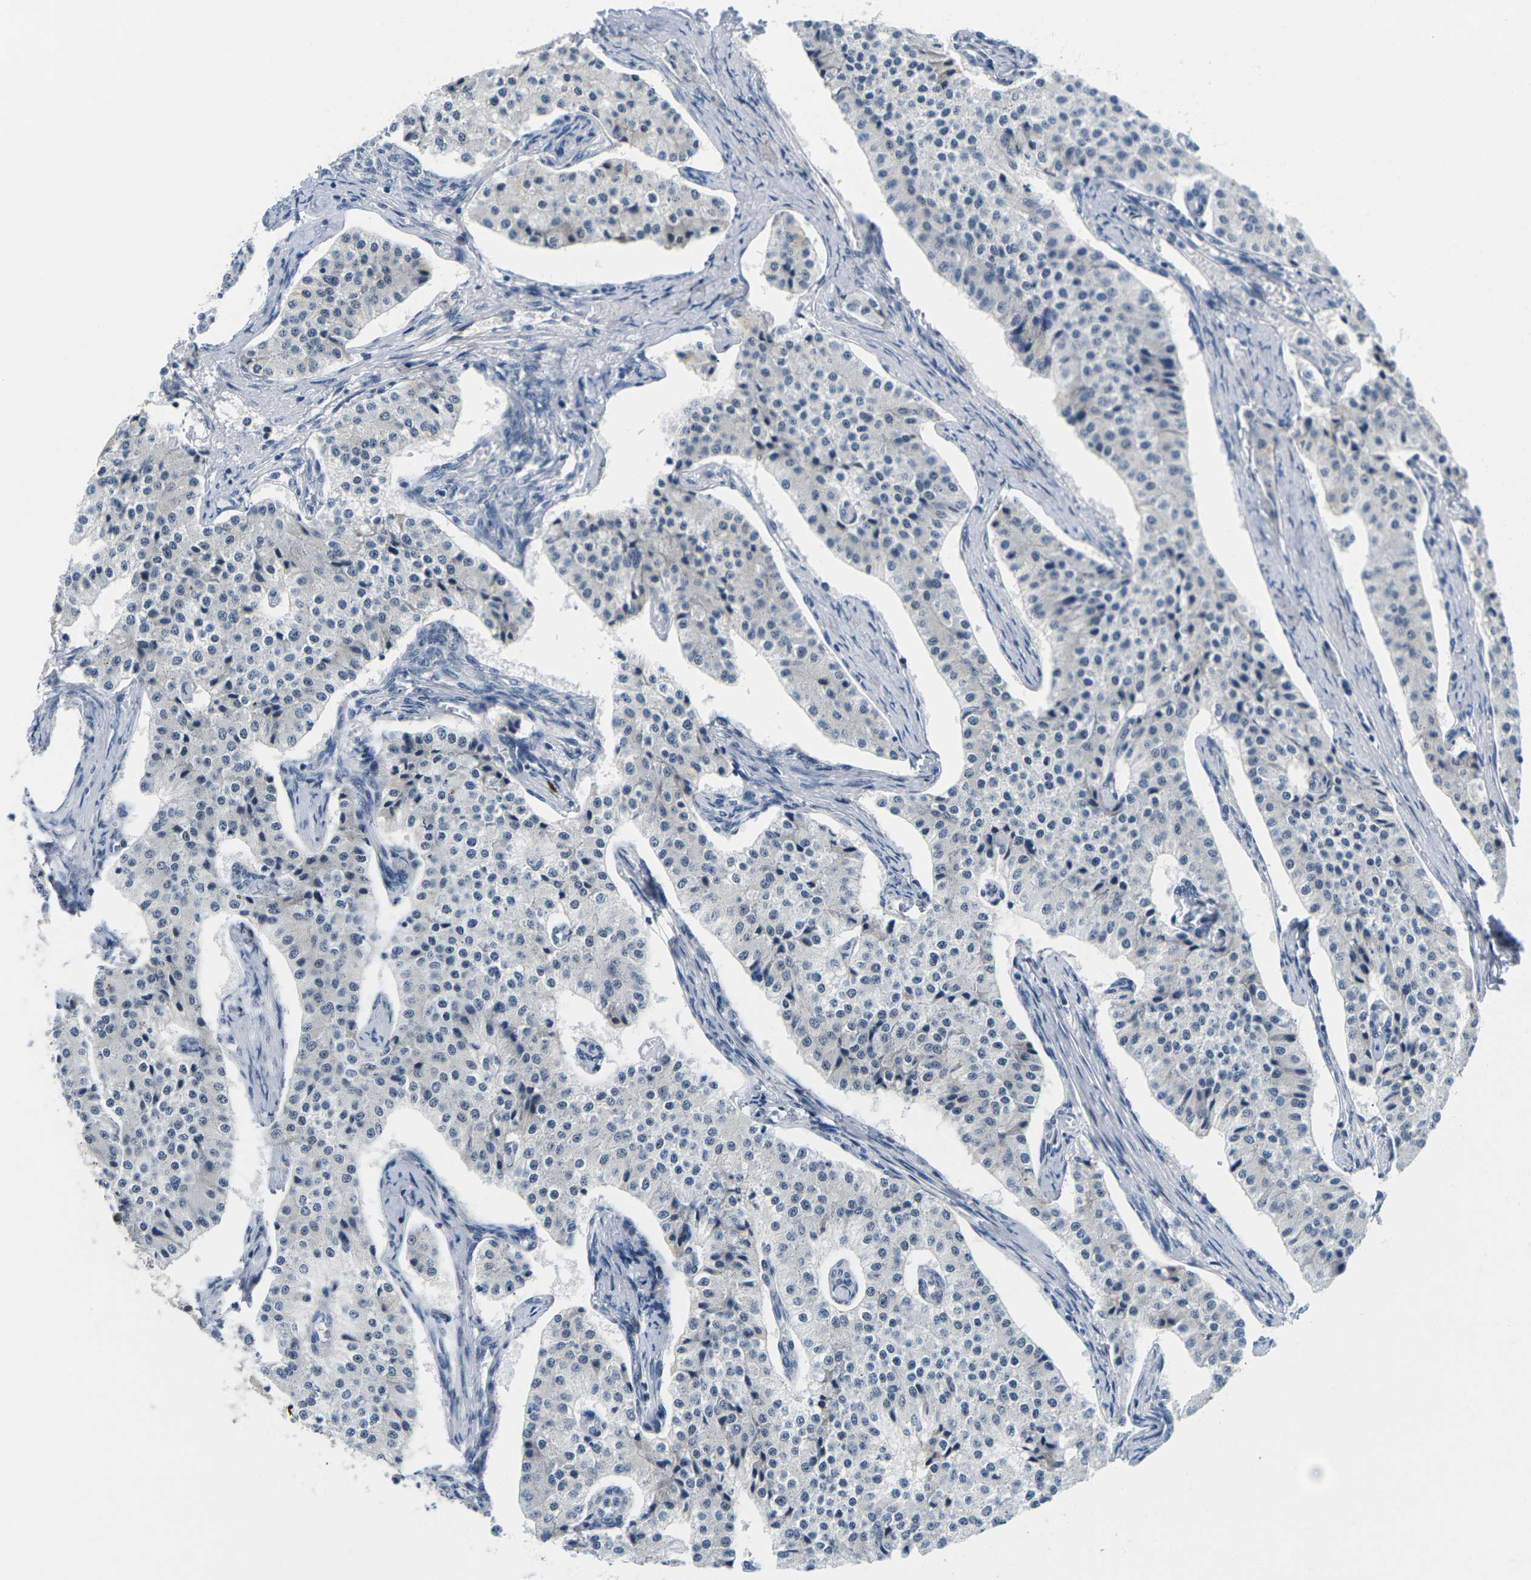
{"staining": {"intensity": "negative", "quantity": "none", "location": "none"}, "tissue": "carcinoid", "cell_type": "Tumor cells", "image_type": "cancer", "snomed": [{"axis": "morphology", "description": "Carcinoid, malignant, NOS"}, {"axis": "topography", "description": "Colon"}], "caption": "Immunohistochemistry of human carcinoid demonstrates no staining in tumor cells.", "gene": "PKP2", "patient": {"sex": "female", "age": 52}}